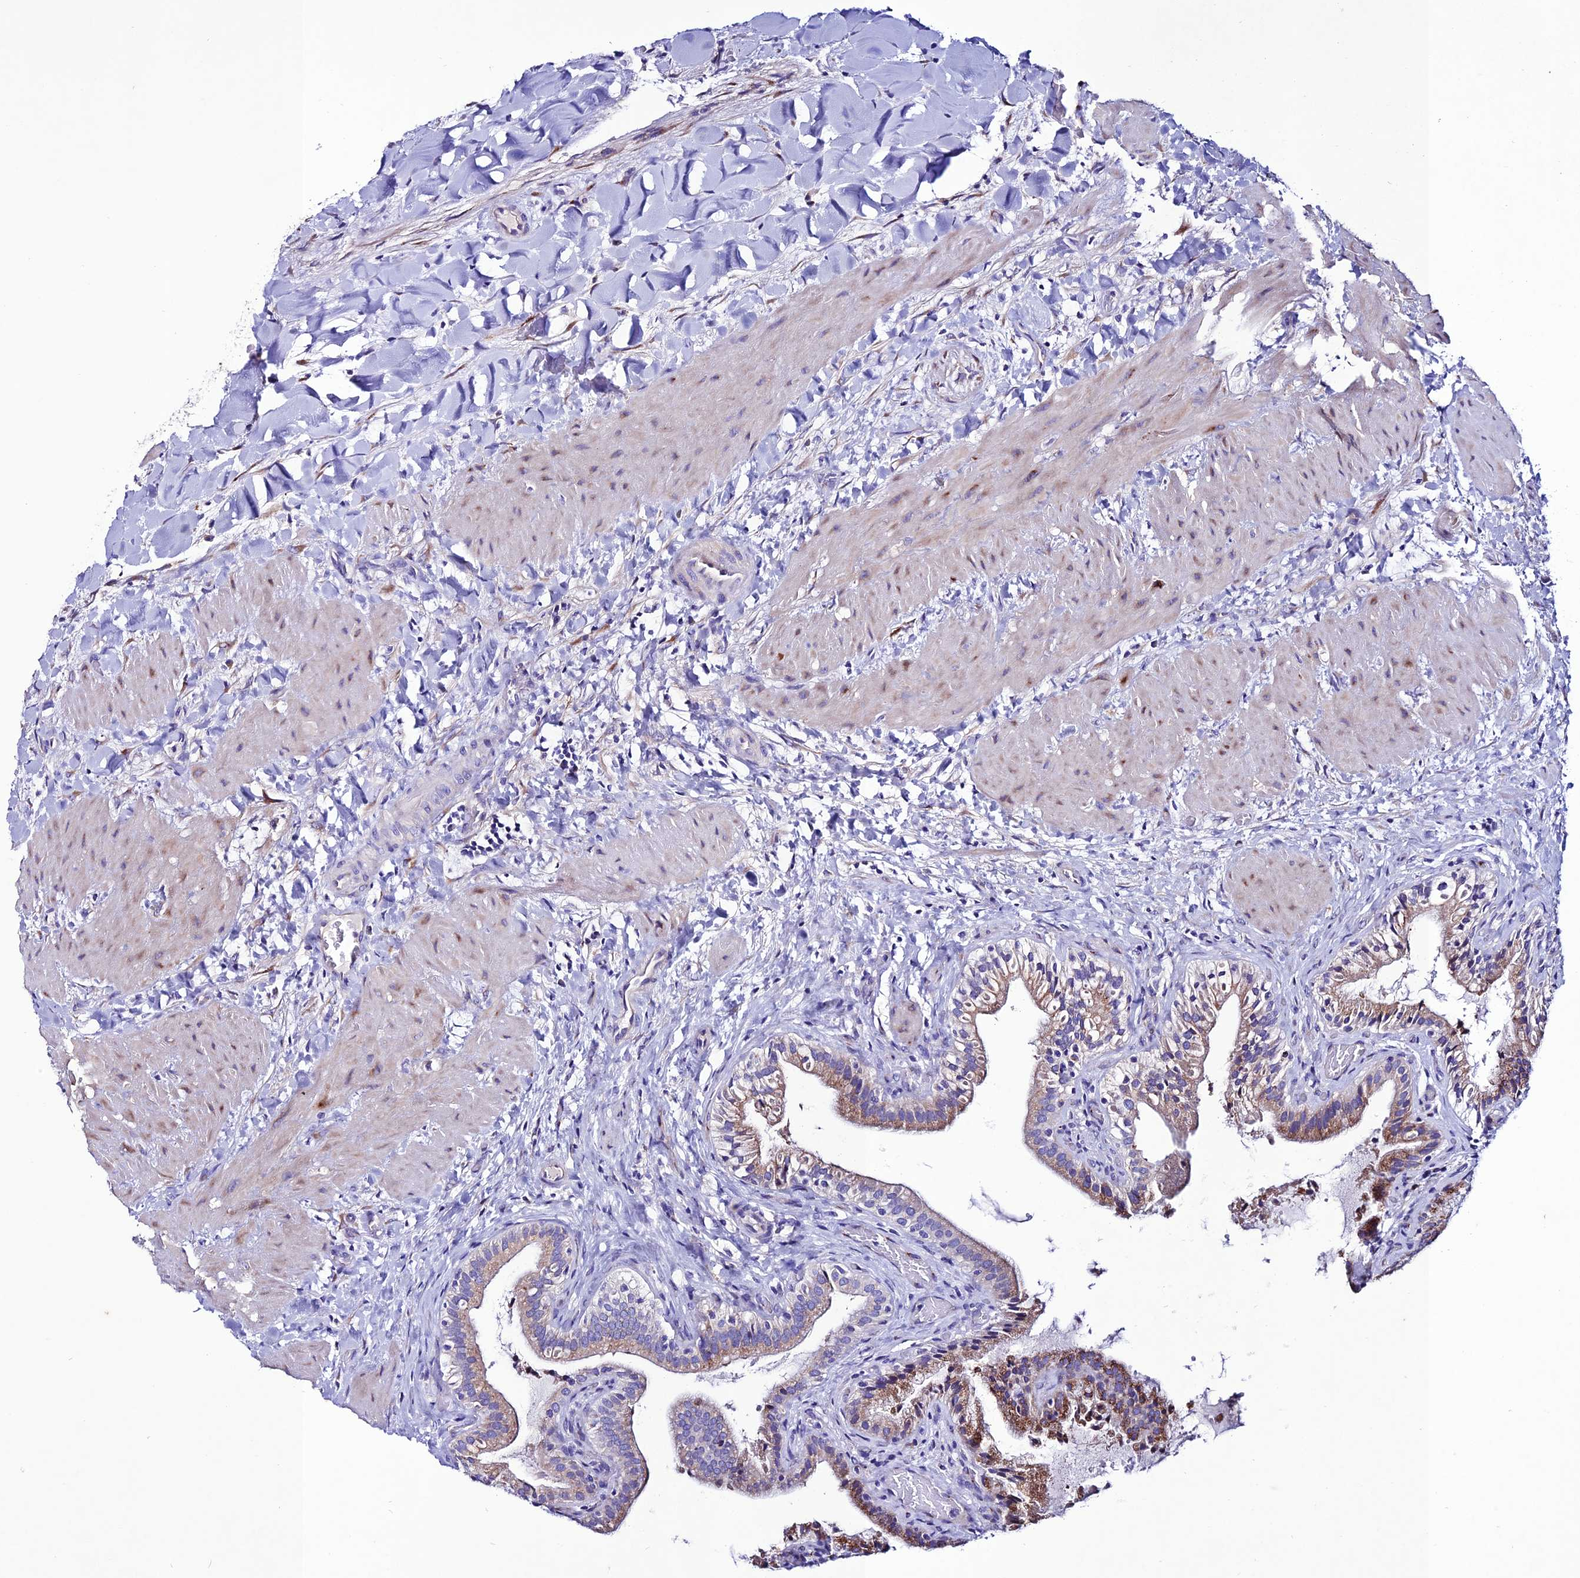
{"staining": {"intensity": "strong", "quantity": "25%-75%", "location": "cytoplasmic/membranous"}, "tissue": "gallbladder", "cell_type": "Glandular cells", "image_type": "normal", "snomed": [{"axis": "morphology", "description": "Normal tissue, NOS"}, {"axis": "topography", "description": "Gallbladder"}], "caption": "Brown immunohistochemical staining in normal human gallbladder displays strong cytoplasmic/membranous expression in about 25%-75% of glandular cells. Ihc stains the protein in brown and the nuclei are stained blue.", "gene": "OR51Q1", "patient": {"sex": "male", "age": 24}}